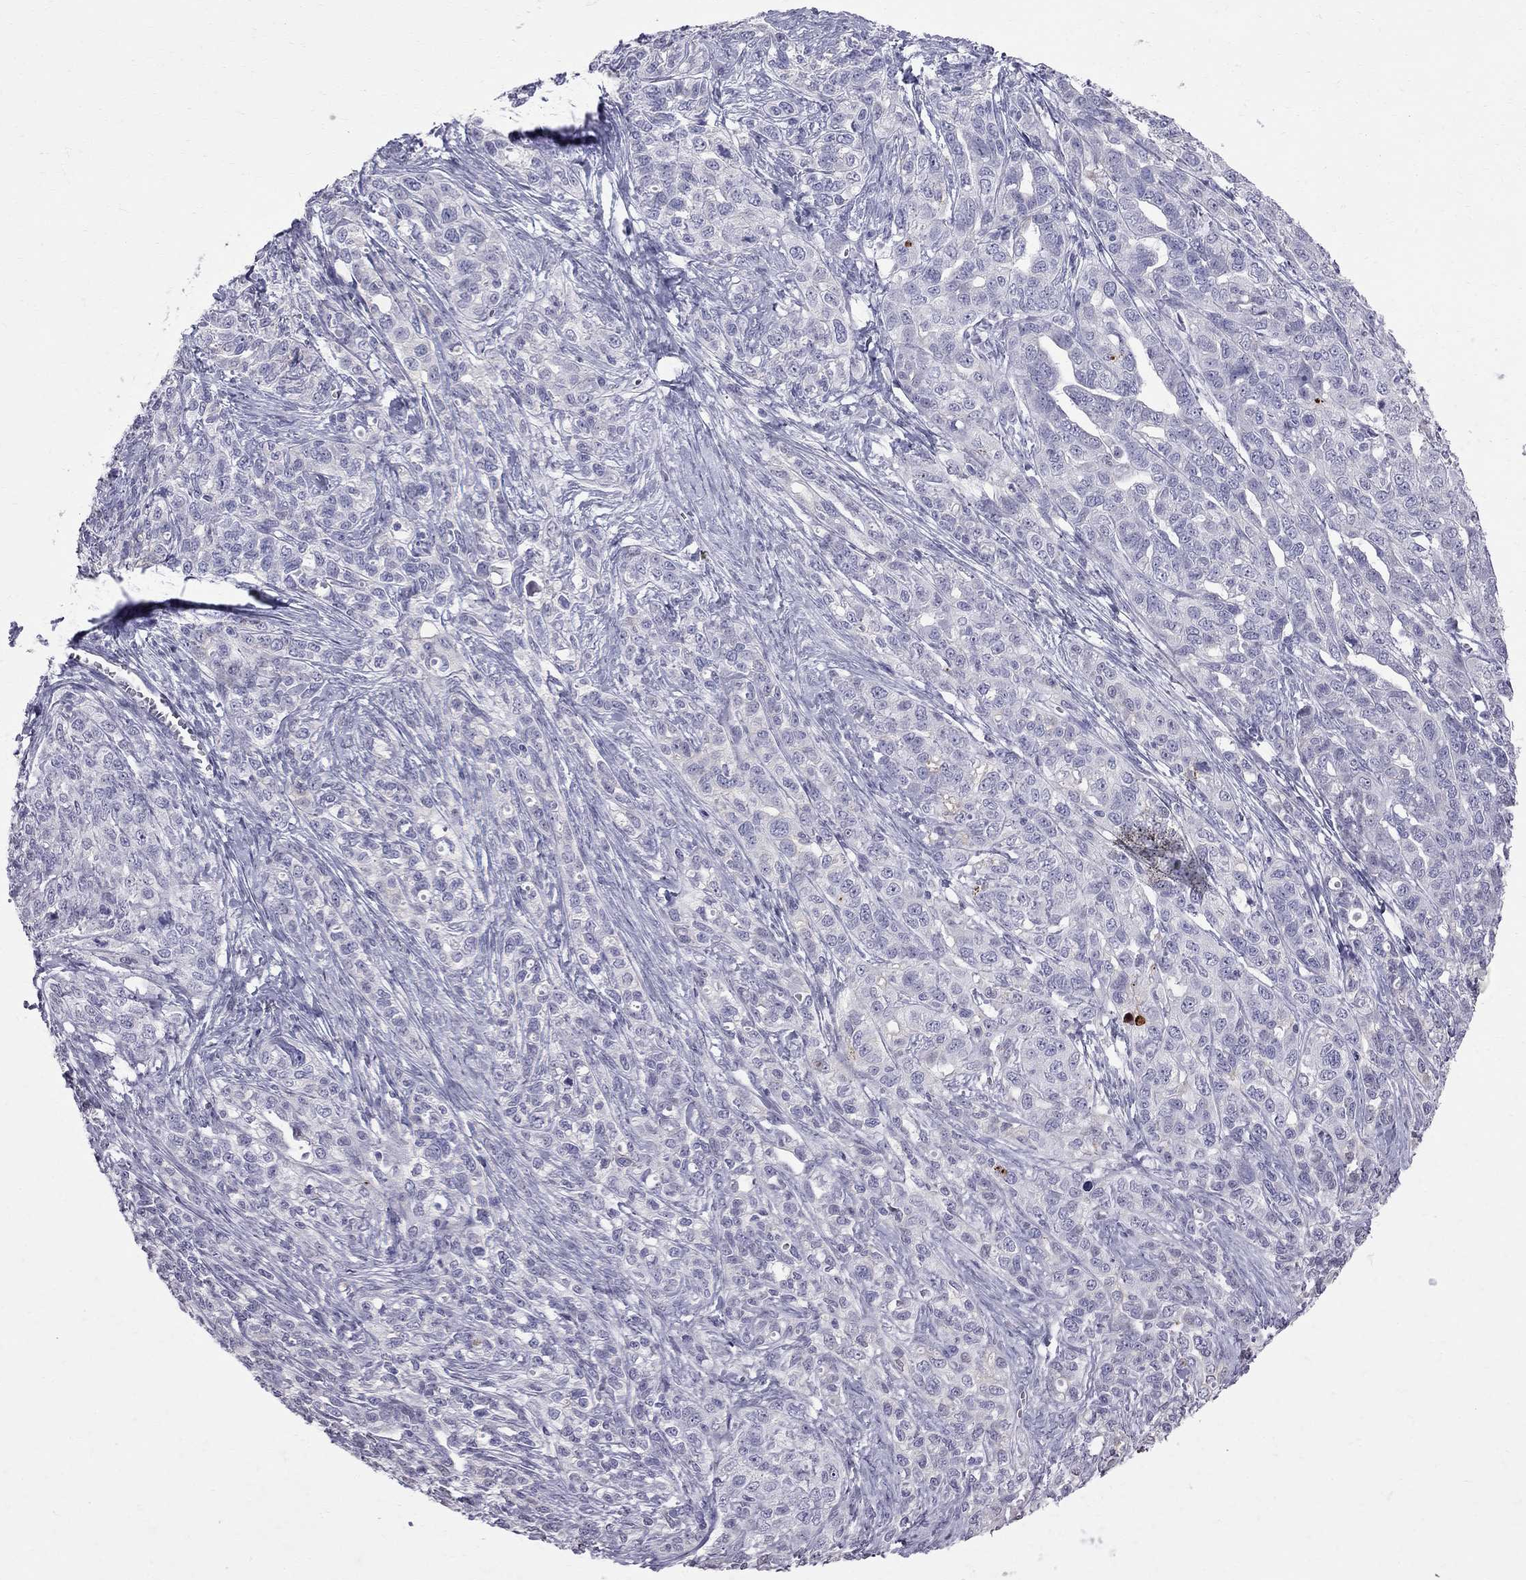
{"staining": {"intensity": "negative", "quantity": "none", "location": "none"}, "tissue": "ovarian cancer", "cell_type": "Tumor cells", "image_type": "cancer", "snomed": [{"axis": "morphology", "description": "Cystadenocarcinoma, serous, NOS"}, {"axis": "topography", "description": "Ovary"}], "caption": "The immunohistochemistry (IHC) histopathology image has no significant positivity in tumor cells of ovarian cancer tissue.", "gene": "MUC15", "patient": {"sex": "female", "age": 71}}